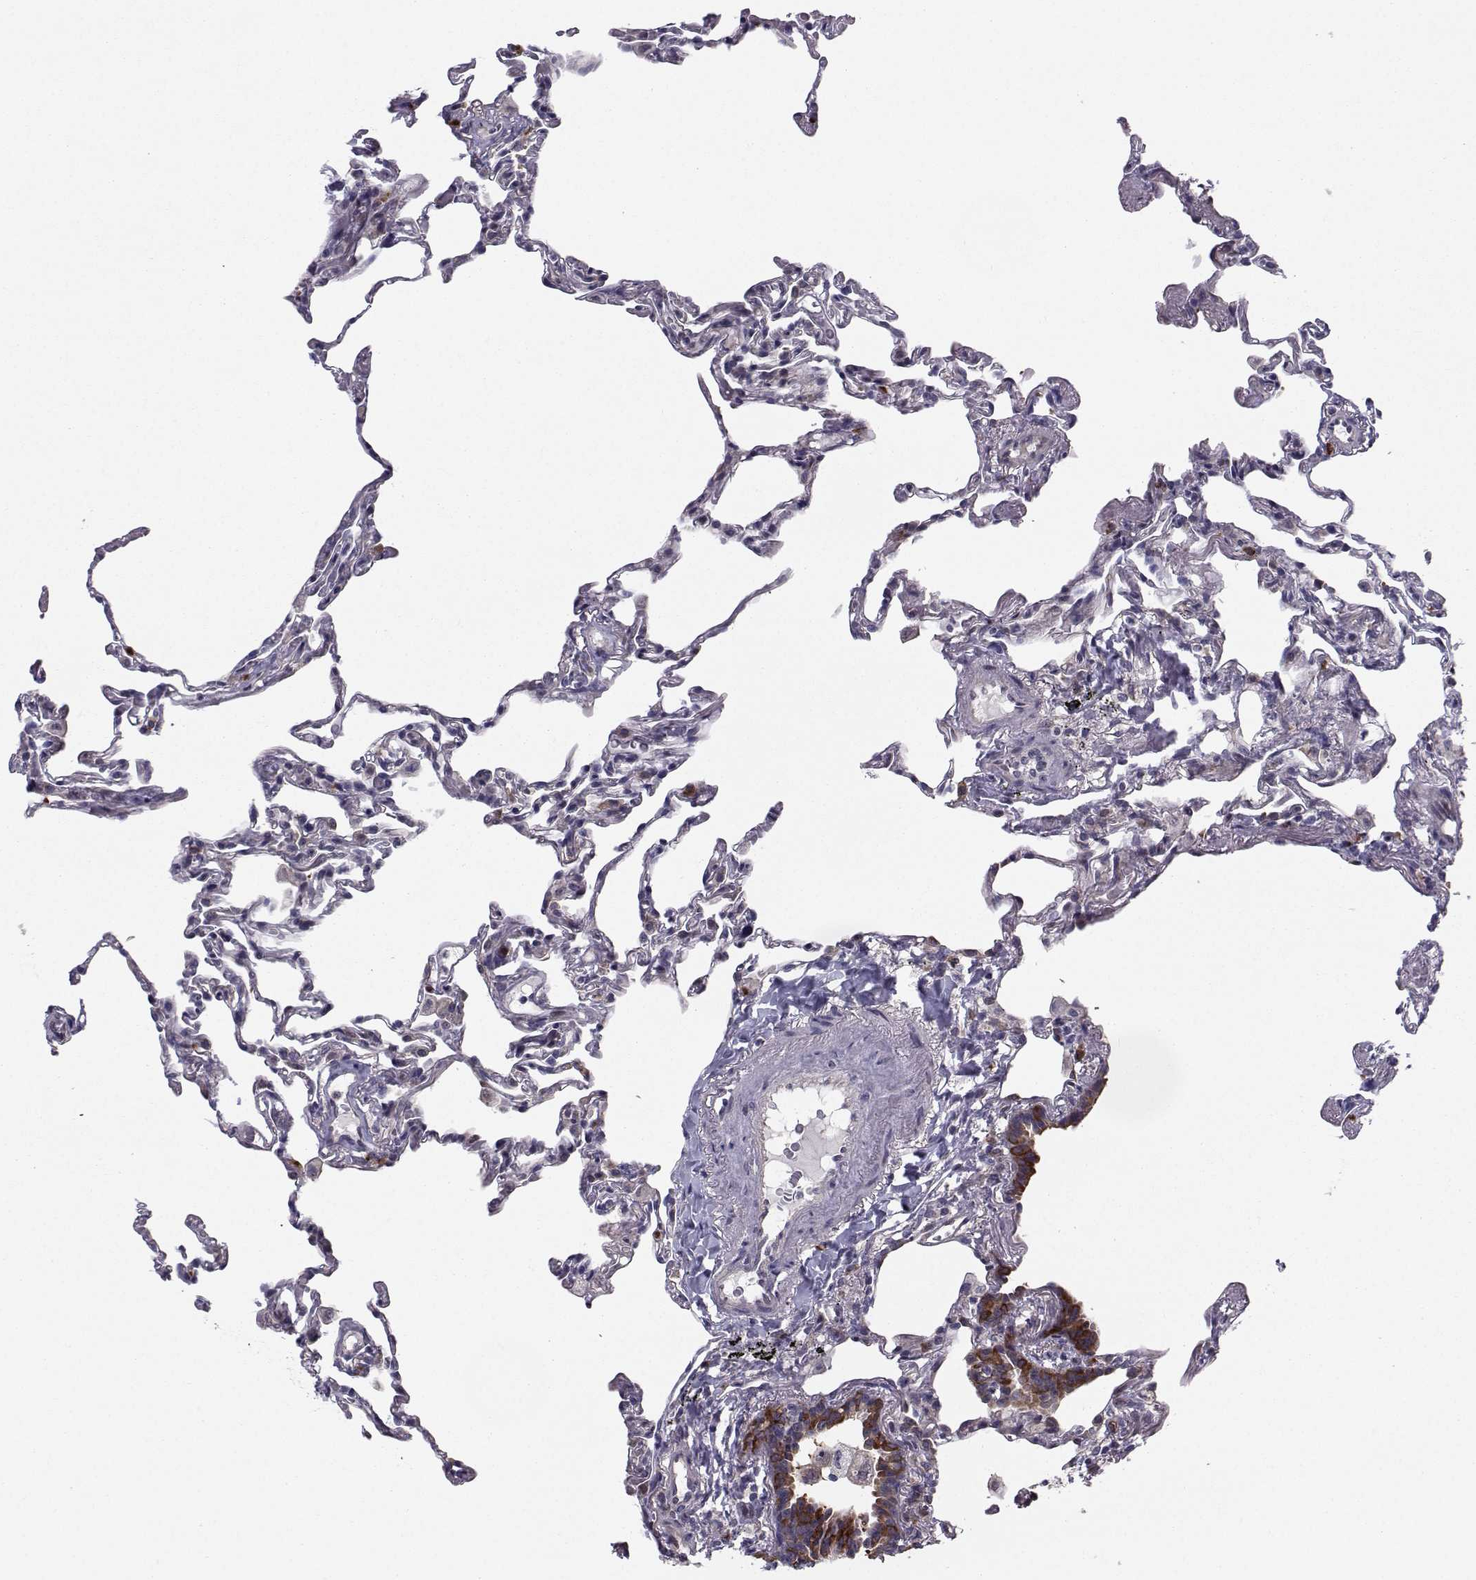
{"staining": {"intensity": "negative", "quantity": "none", "location": "none"}, "tissue": "lung", "cell_type": "Alveolar cells", "image_type": "normal", "snomed": [{"axis": "morphology", "description": "Normal tissue, NOS"}, {"axis": "topography", "description": "Lung"}], "caption": "Immunohistochemical staining of benign lung exhibits no significant positivity in alveolar cells.", "gene": "HSP90AB1", "patient": {"sex": "female", "age": 57}}